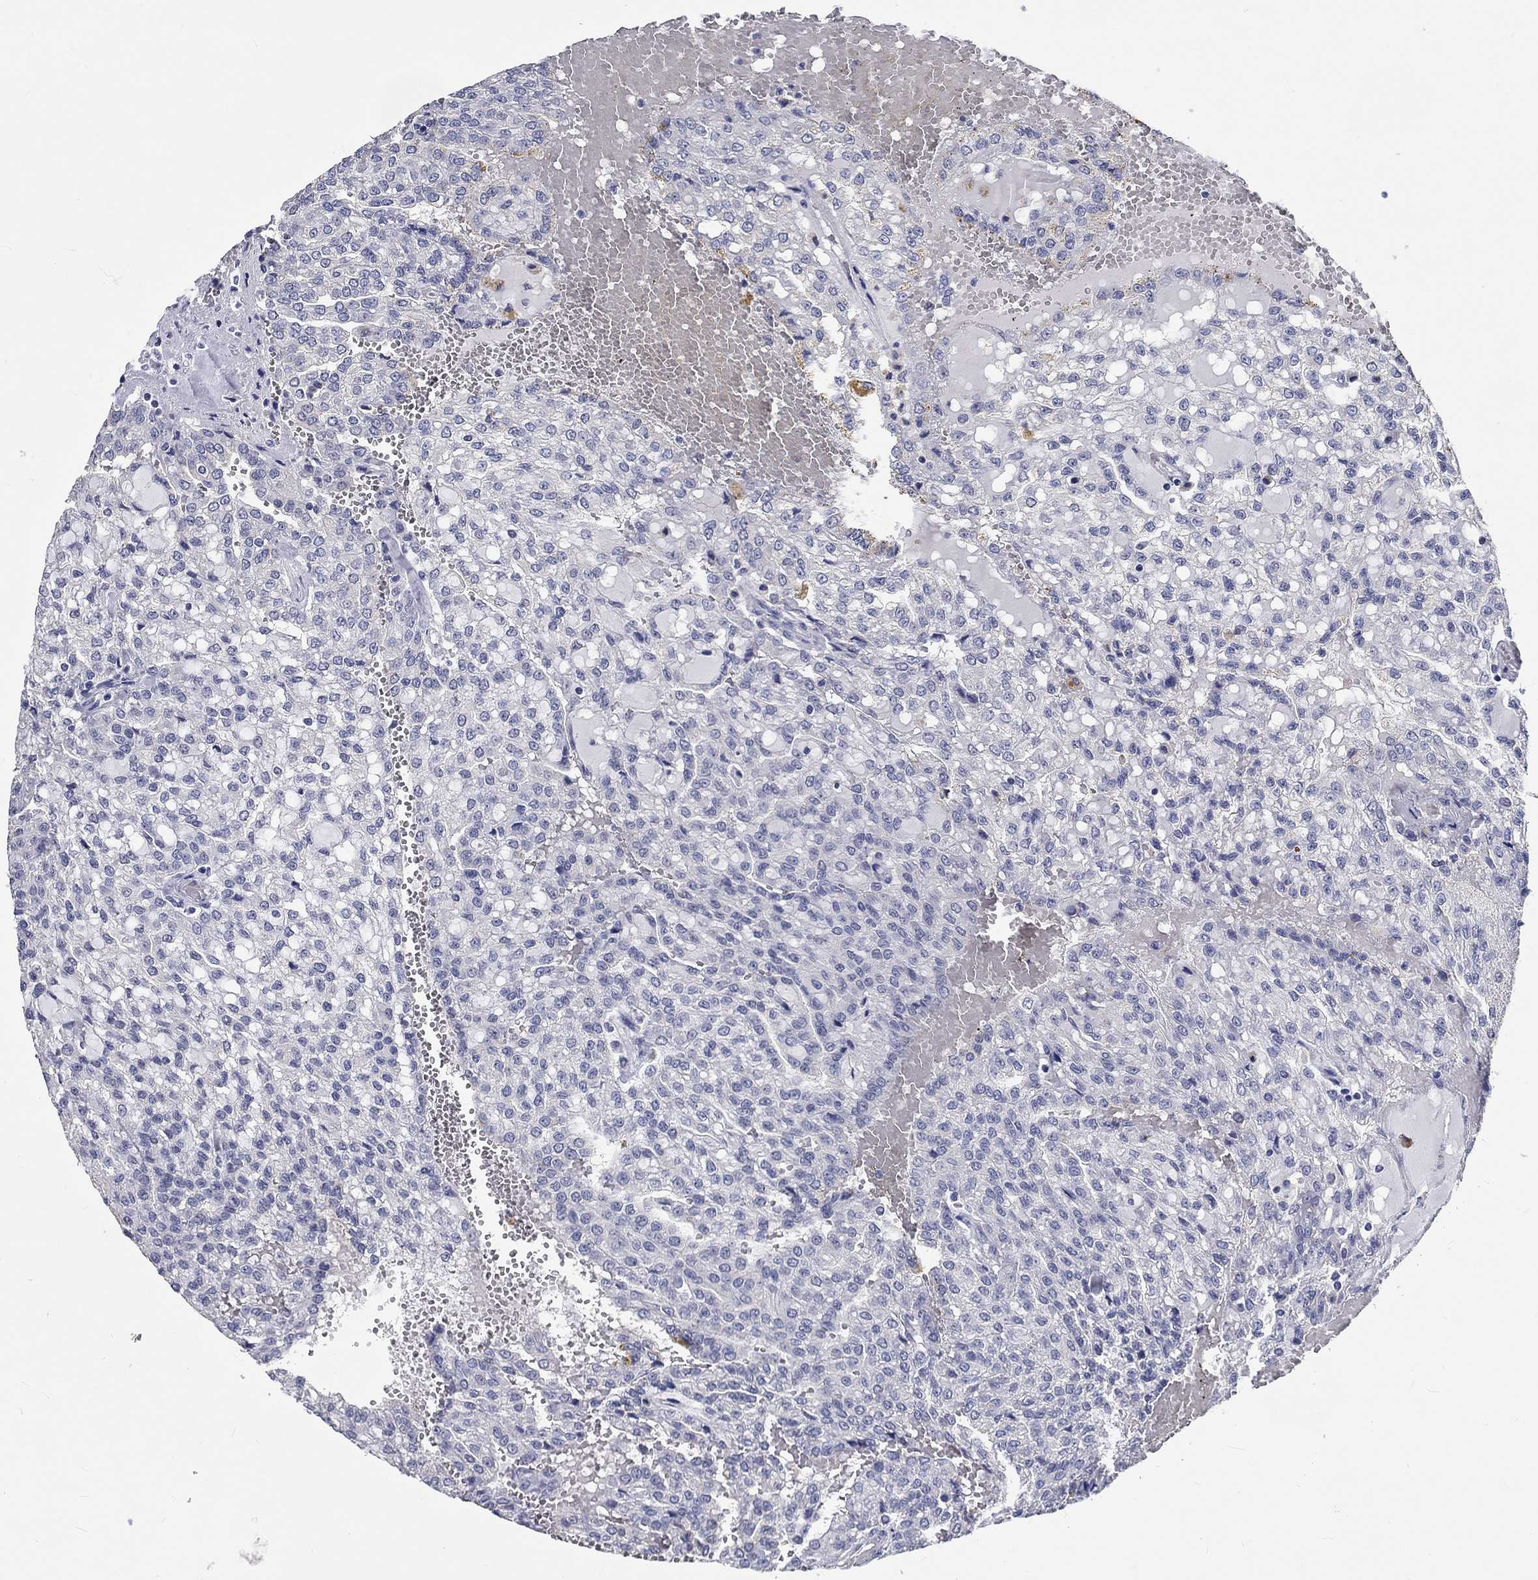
{"staining": {"intensity": "negative", "quantity": "none", "location": "none"}, "tissue": "renal cancer", "cell_type": "Tumor cells", "image_type": "cancer", "snomed": [{"axis": "morphology", "description": "Adenocarcinoma, NOS"}, {"axis": "topography", "description": "Kidney"}], "caption": "This is a micrograph of IHC staining of renal adenocarcinoma, which shows no positivity in tumor cells.", "gene": "GRIN1", "patient": {"sex": "male", "age": 63}}